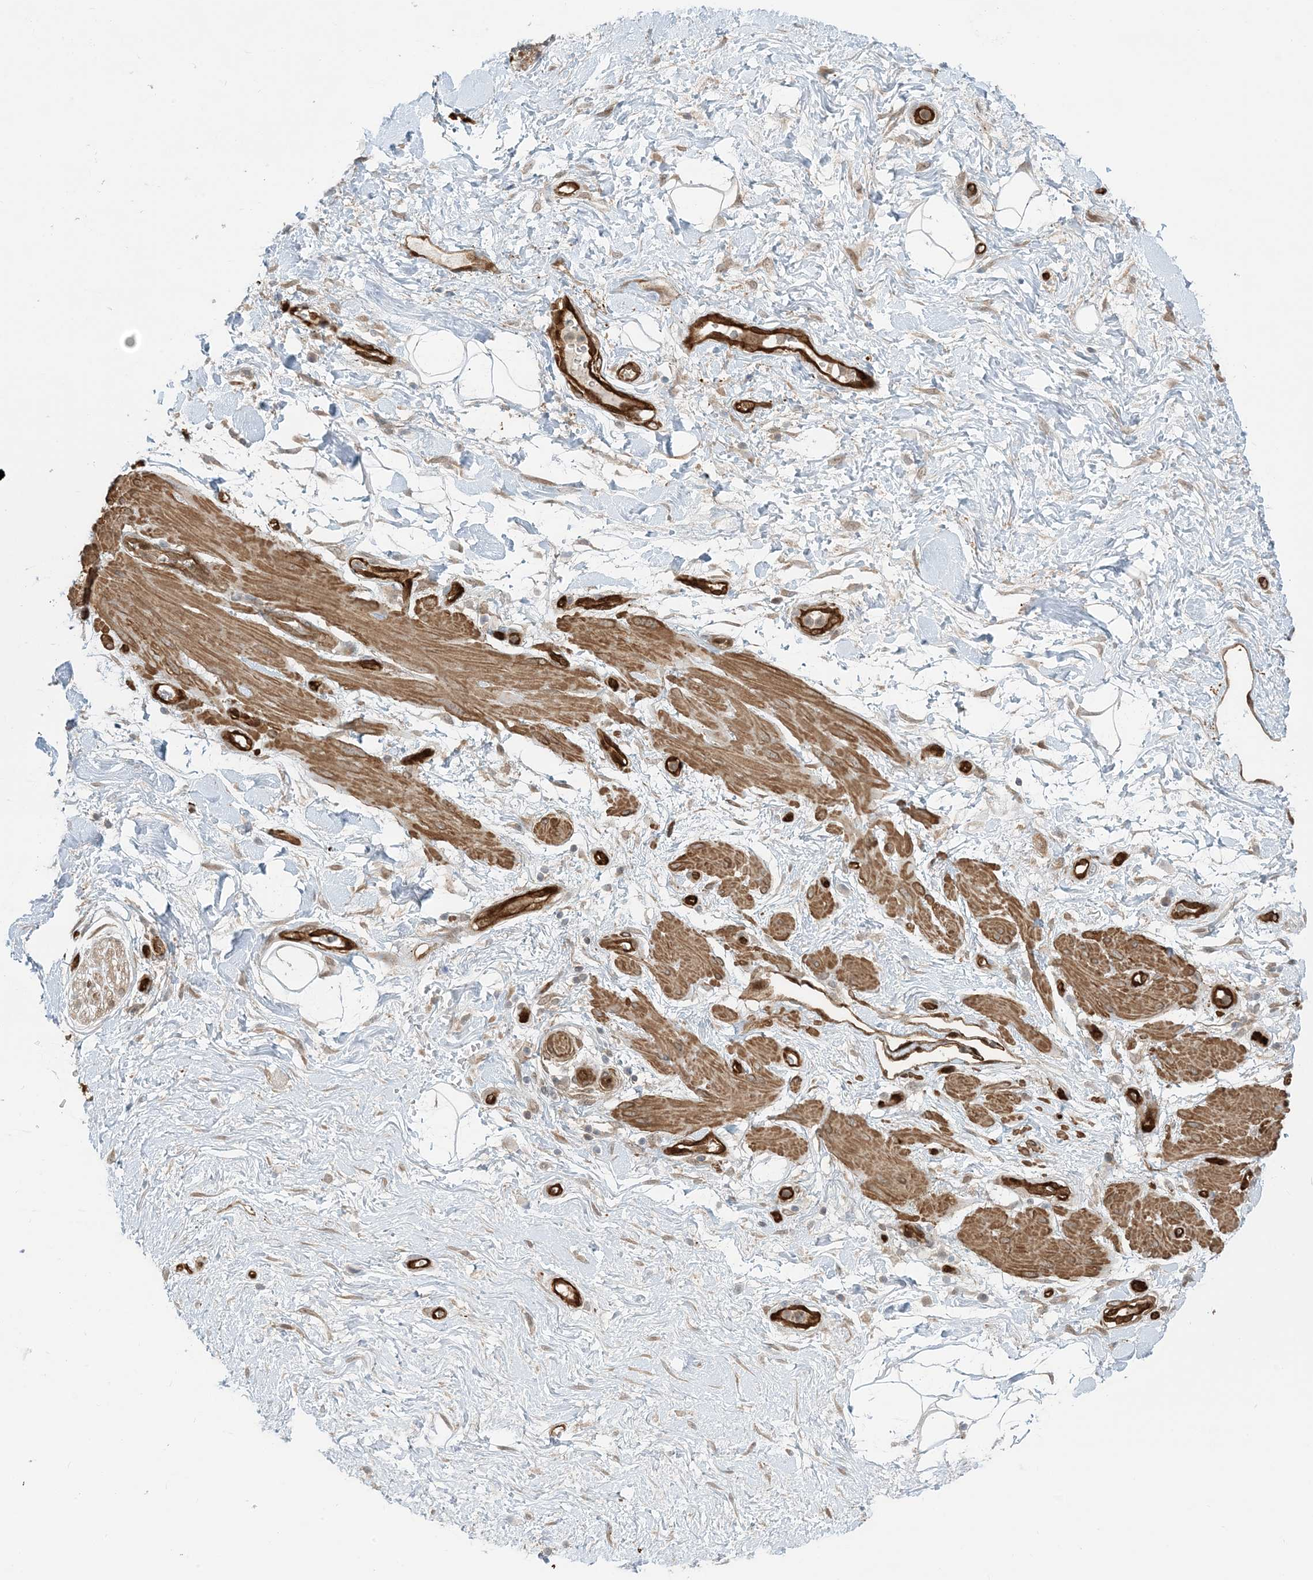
{"staining": {"intensity": "negative", "quantity": "none", "location": "none"}, "tissue": "adipose tissue", "cell_type": "Adipocytes", "image_type": "normal", "snomed": [{"axis": "morphology", "description": "Normal tissue, NOS"}, {"axis": "morphology", "description": "Adenocarcinoma, NOS"}, {"axis": "topography", "description": "Pancreas"}, {"axis": "topography", "description": "Peripheral nerve tissue"}], "caption": "Immunohistochemistry (IHC) micrograph of benign human adipose tissue stained for a protein (brown), which shows no staining in adipocytes.", "gene": "PPM1F", "patient": {"sex": "male", "age": 59}}